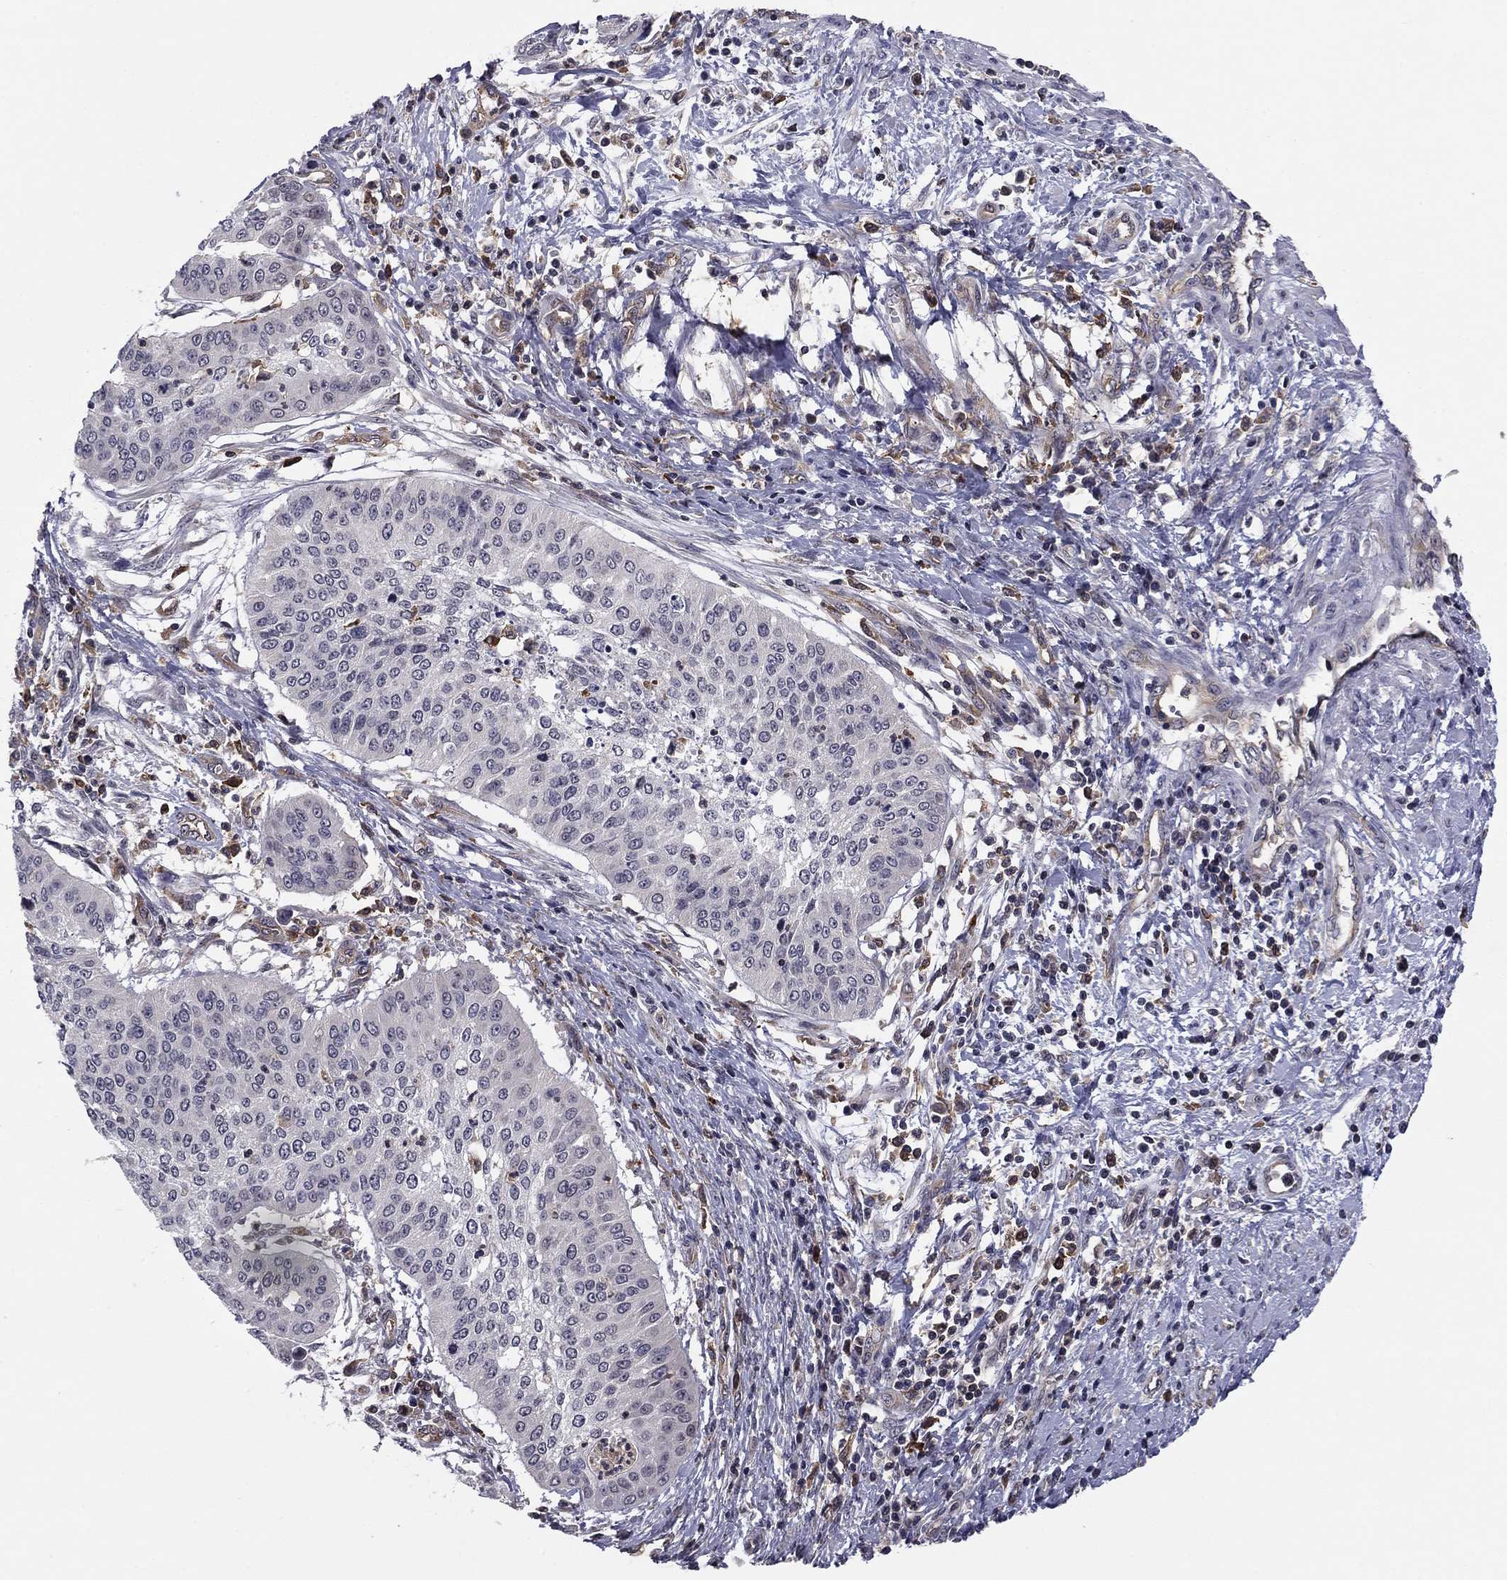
{"staining": {"intensity": "negative", "quantity": "none", "location": "none"}, "tissue": "cervical cancer", "cell_type": "Tumor cells", "image_type": "cancer", "snomed": [{"axis": "morphology", "description": "Normal tissue, NOS"}, {"axis": "morphology", "description": "Squamous cell carcinoma, NOS"}, {"axis": "topography", "description": "Cervix"}], "caption": "An IHC image of squamous cell carcinoma (cervical) is shown. There is no staining in tumor cells of squamous cell carcinoma (cervical). The staining was performed using DAB (3,3'-diaminobenzidine) to visualize the protein expression in brown, while the nuclei were stained in blue with hematoxylin (Magnification: 20x).", "gene": "PLCB2", "patient": {"sex": "female", "age": 39}}